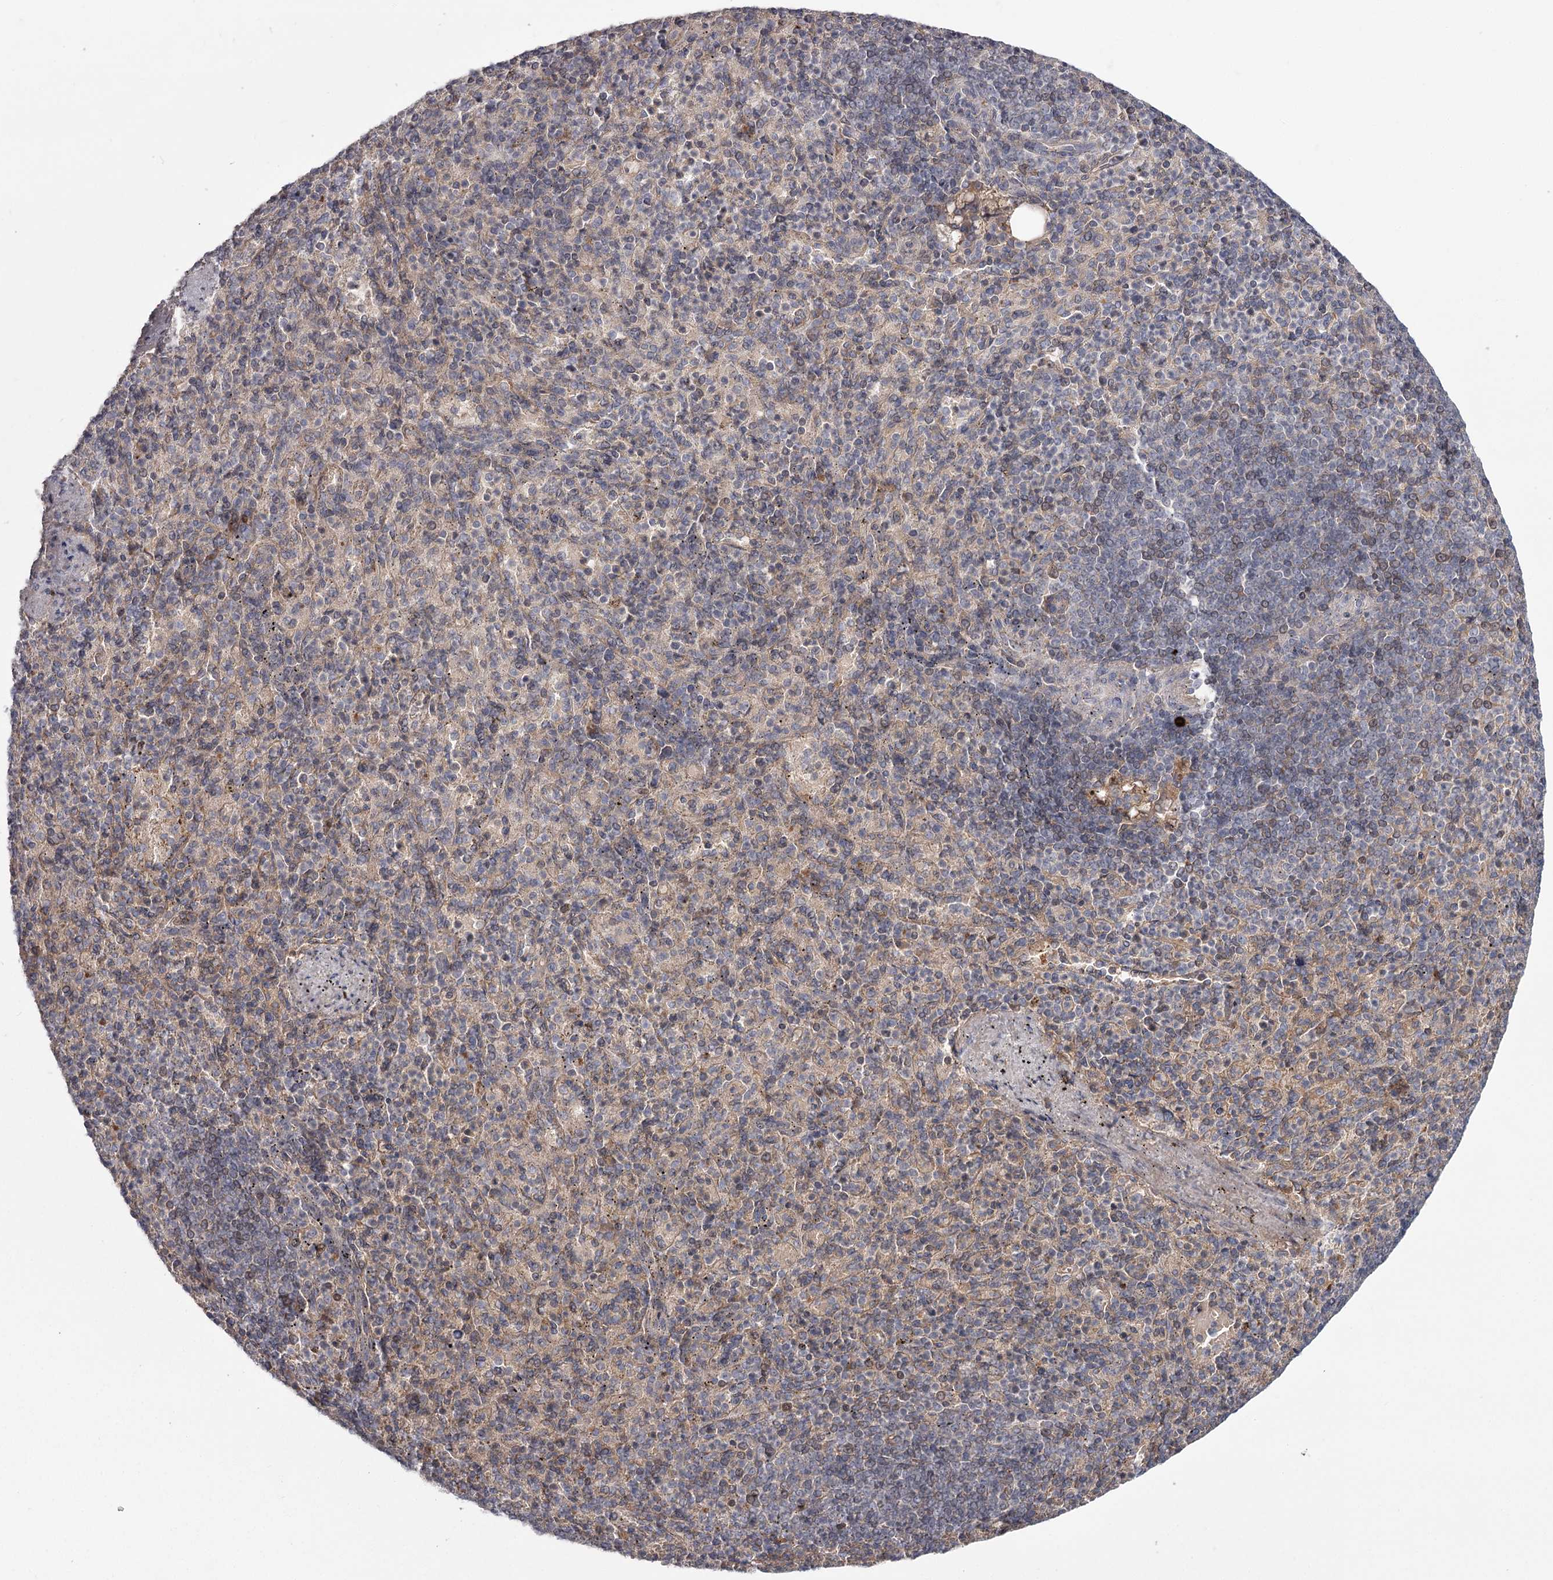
{"staining": {"intensity": "weak", "quantity": "<25%", "location": "cytoplasmic/membranous"}, "tissue": "spleen", "cell_type": "Cells in red pulp", "image_type": "normal", "snomed": [{"axis": "morphology", "description": "Normal tissue, NOS"}, {"axis": "topography", "description": "Spleen"}], "caption": "Cells in red pulp are negative for protein expression in benign human spleen. The staining was performed using DAB to visualize the protein expression in brown, while the nuclei were stained in blue with hematoxylin (Magnification: 20x).", "gene": "DHRS9", "patient": {"sex": "female", "age": 74}}